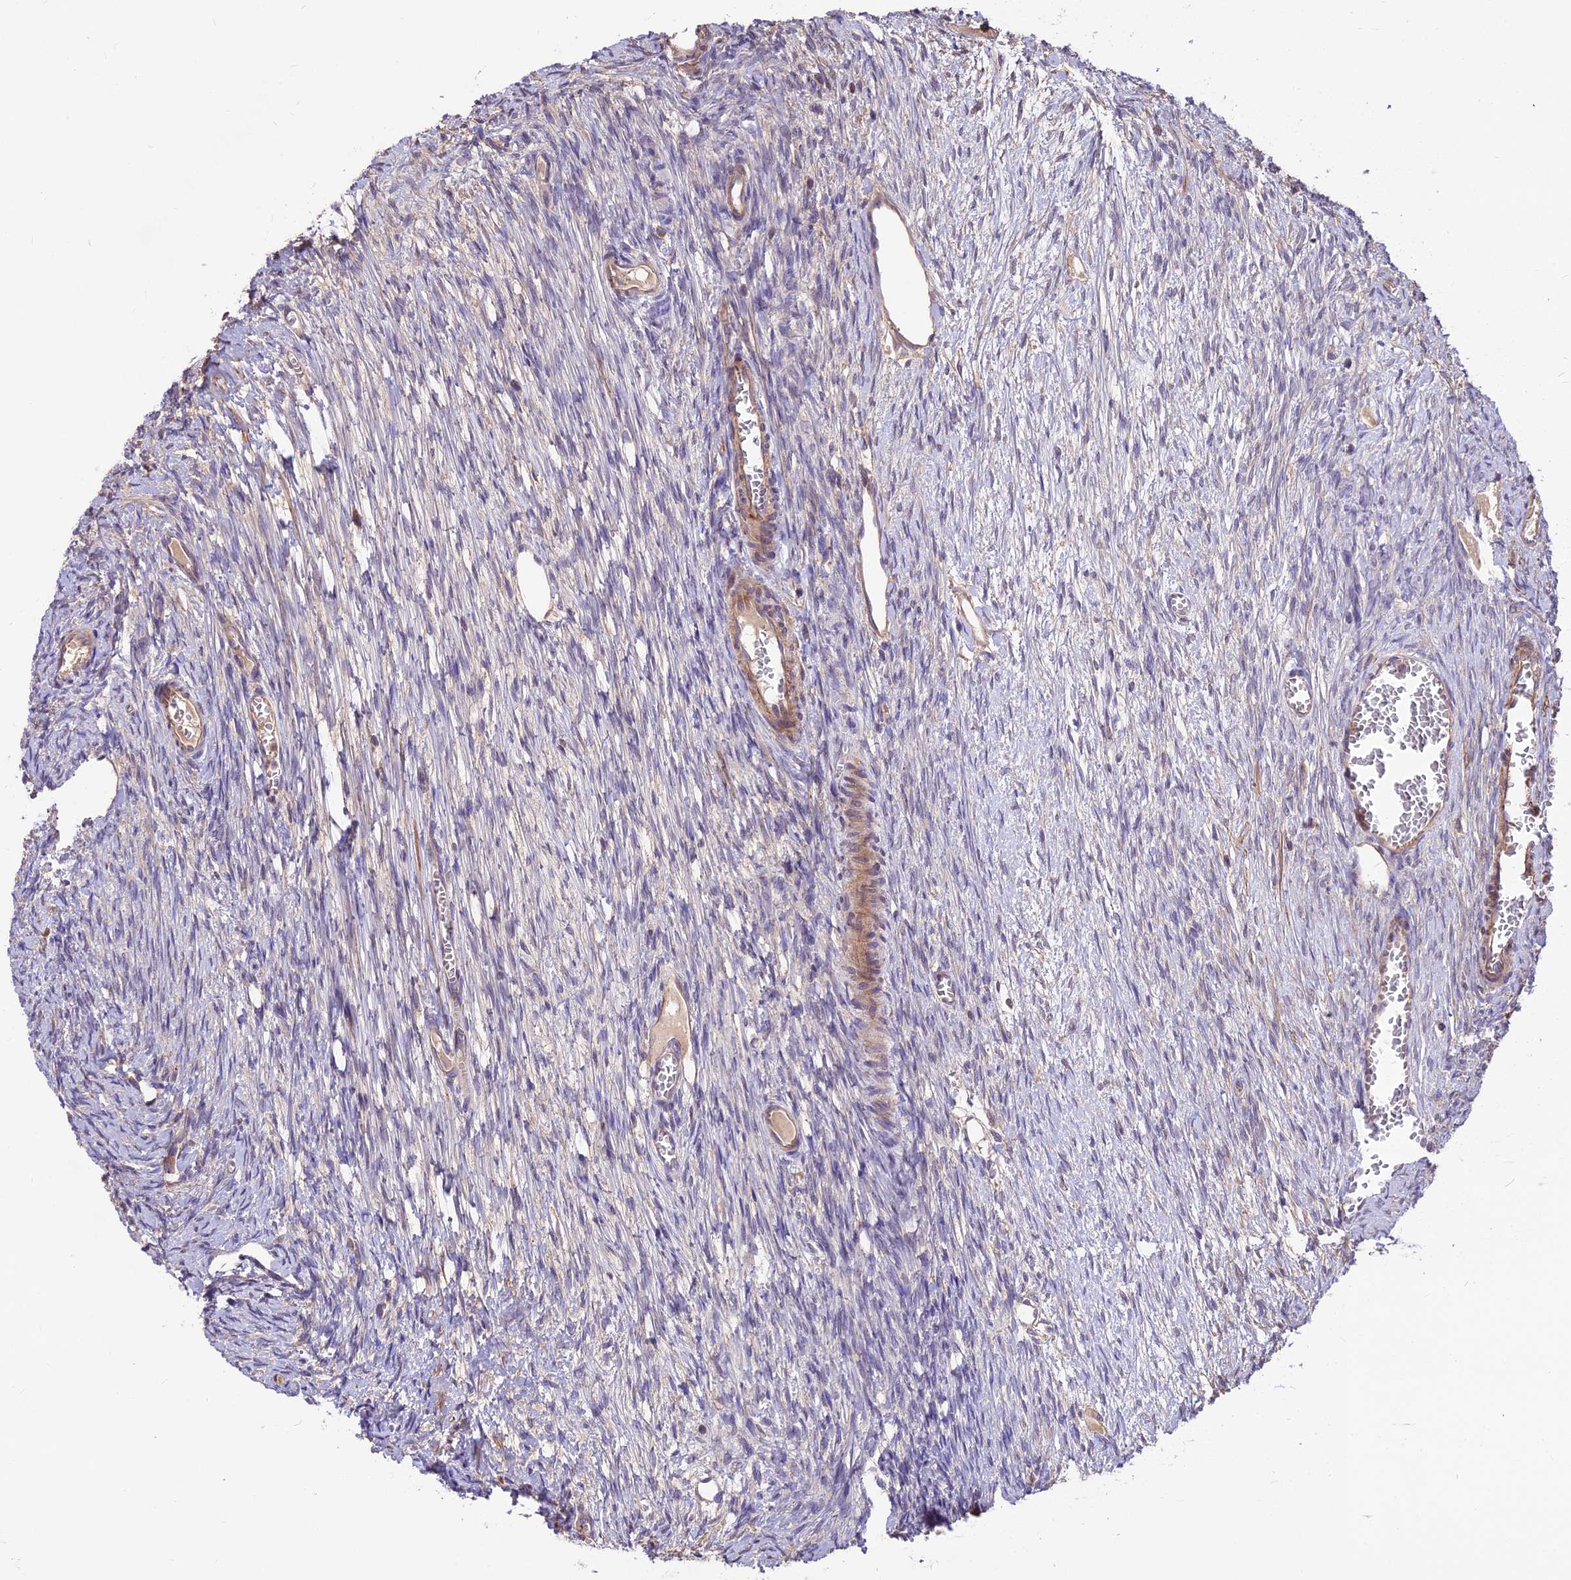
{"staining": {"intensity": "weak", "quantity": ">75%", "location": "cytoplasmic/membranous"}, "tissue": "ovary", "cell_type": "Follicle cells", "image_type": "normal", "snomed": [{"axis": "morphology", "description": "Normal tissue, NOS"}, {"axis": "topography", "description": "Ovary"}], "caption": "An IHC image of benign tissue is shown. Protein staining in brown highlights weak cytoplasmic/membranous positivity in ovary within follicle cells.", "gene": "ANO3", "patient": {"sex": "female", "age": 44}}